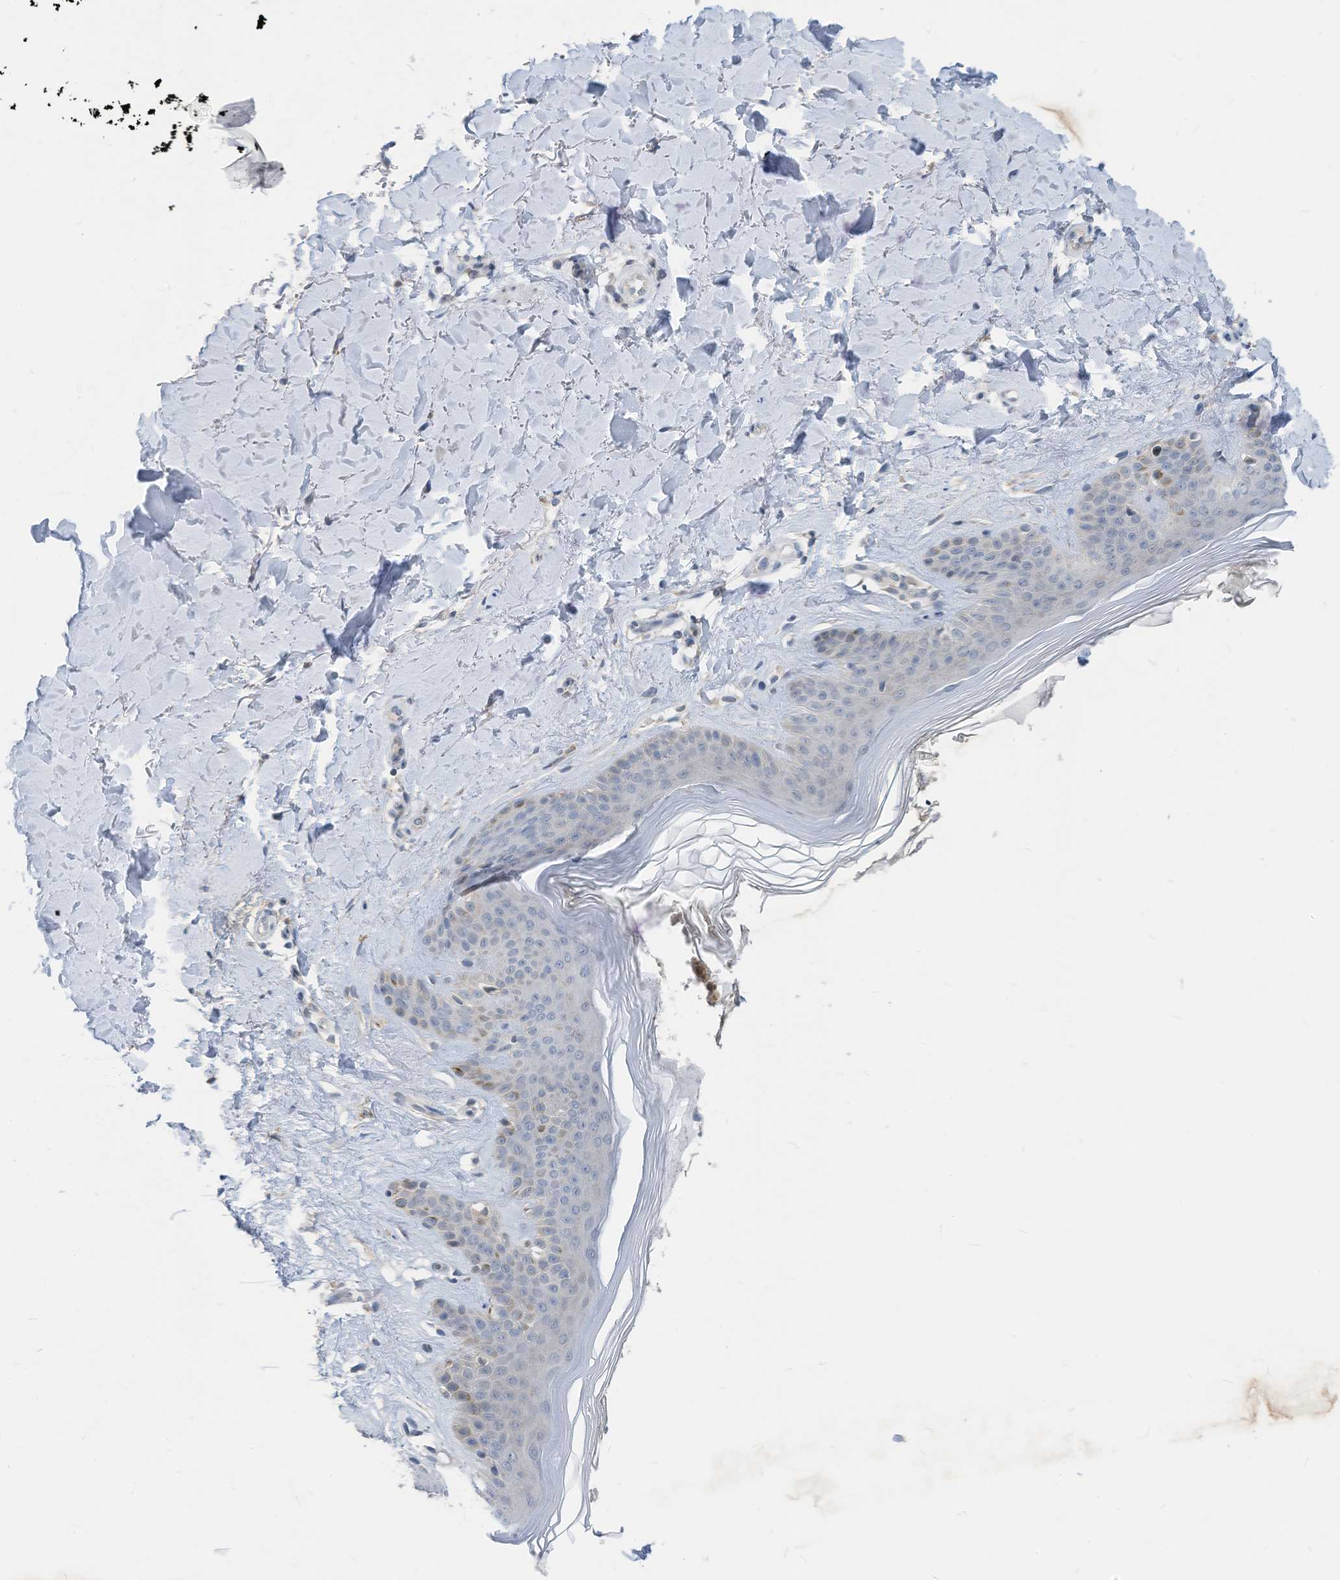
{"staining": {"intensity": "weak", "quantity": "25%-75%", "location": "cytoplasmic/membranous"}, "tissue": "skin", "cell_type": "Fibroblasts", "image_type": "normal", "snomed": [{"axis": "morphology", "description": "Normal tissue, NOS"}, {"axis": "topography", "description": "Skin"}], "caption": "Immunohistochemical staining of normal skin exhibits weak cytoplasmic/membranous protein expression in about 25%-75% of fibroblasts.", "gene": "LDAH", "patient": {"sex": "female", "age": 64}}